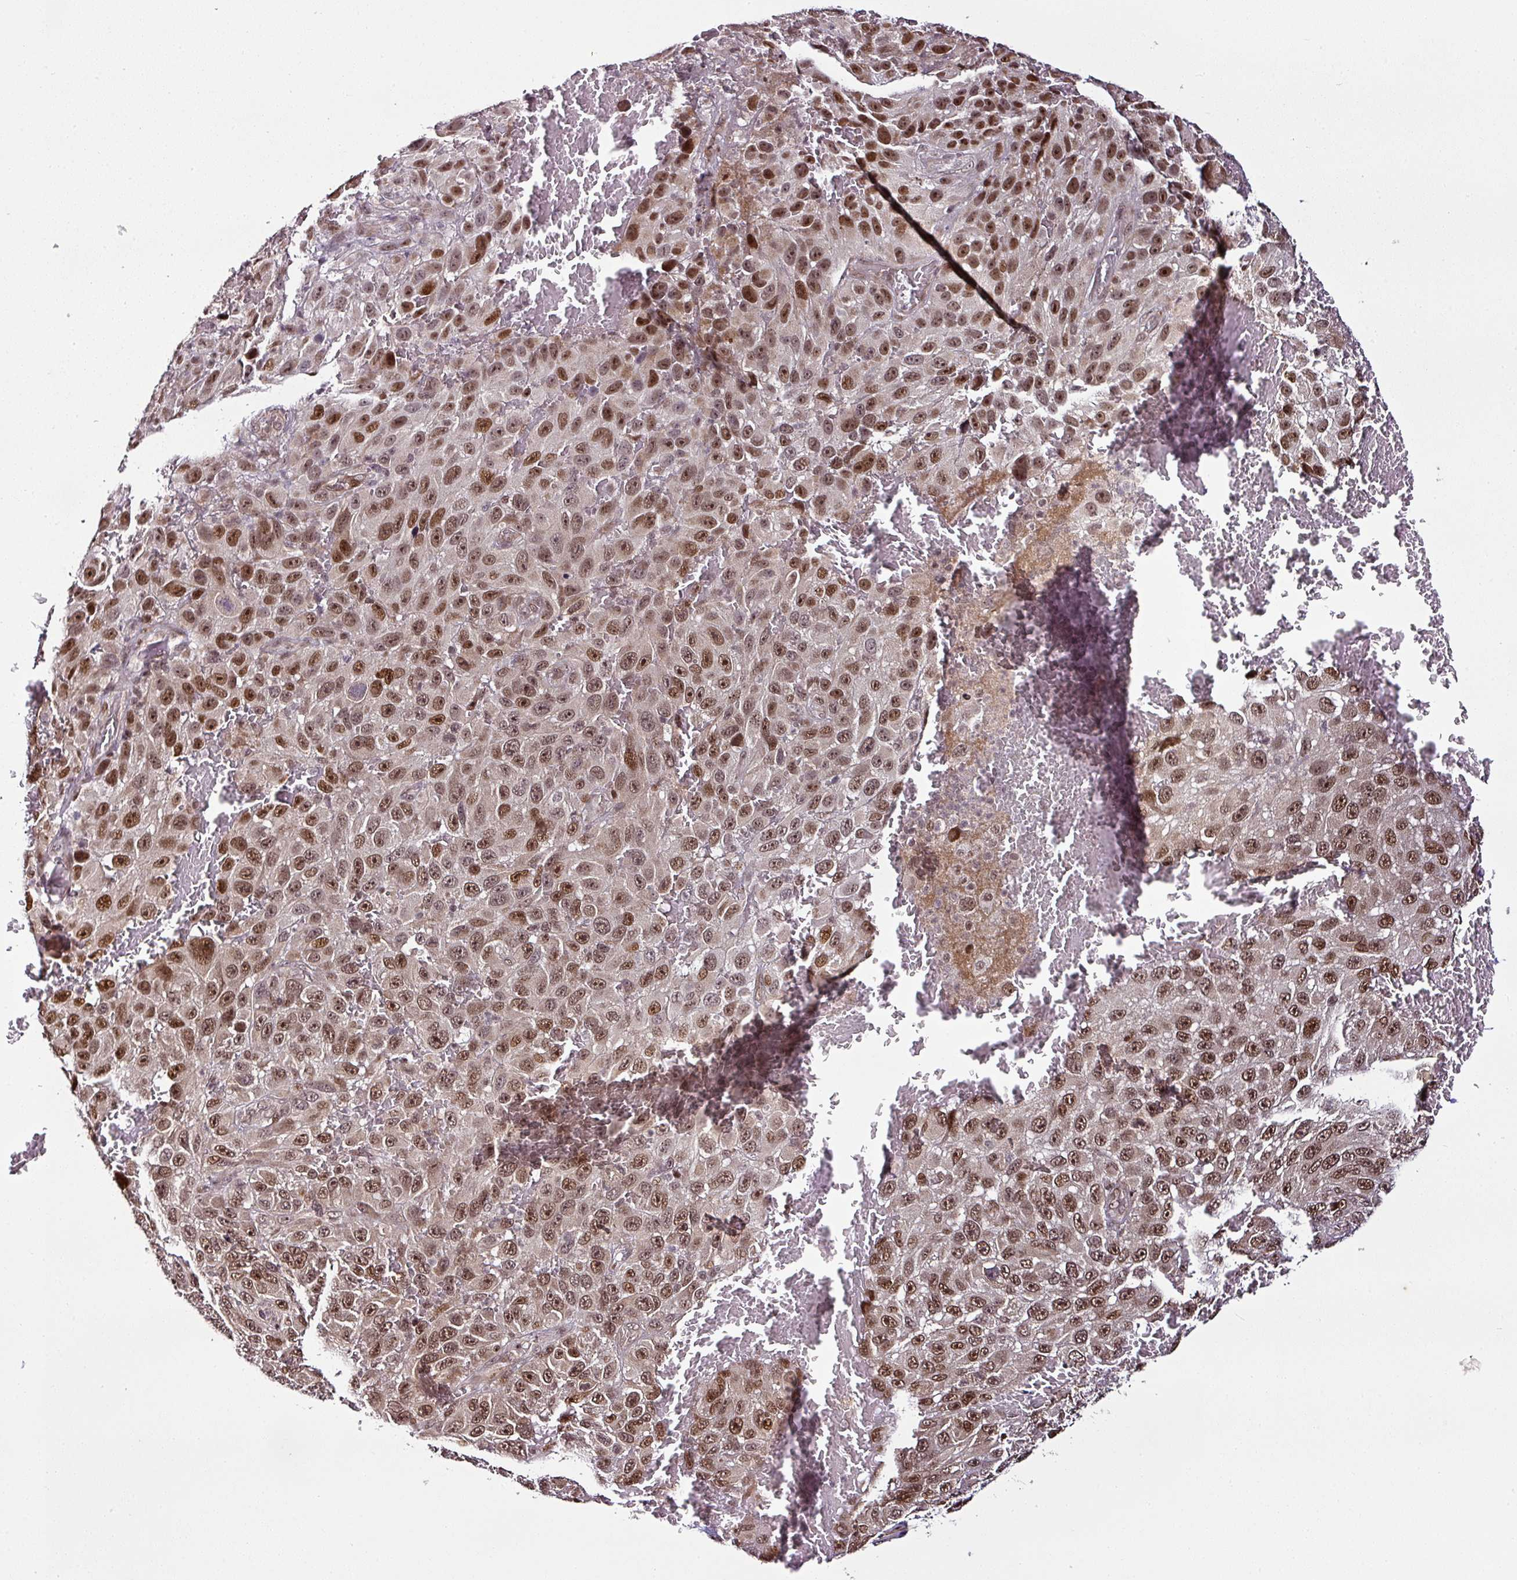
{"staining": {"intensity": "moderate", "quantity": ">75%", "location": "nuclear"}, "tissue": "melanoma", "cell_type": "Tumor cells", "image_type": "cancer", "snomed": [{"axis": "morphology", "description": "Normal tissue, NOS"}, {"axis": "morphology", "description": "Malignant melanoma, NOS"}, {"axis": "topography", "description": "Skin"}], "caption": "Tumor cells reveal medium levels of moderate nuclear positivity in approximately >75% of cells in melanoma.", "gene": "COPRS", "patient": {"sex": "female", "age": 96}}